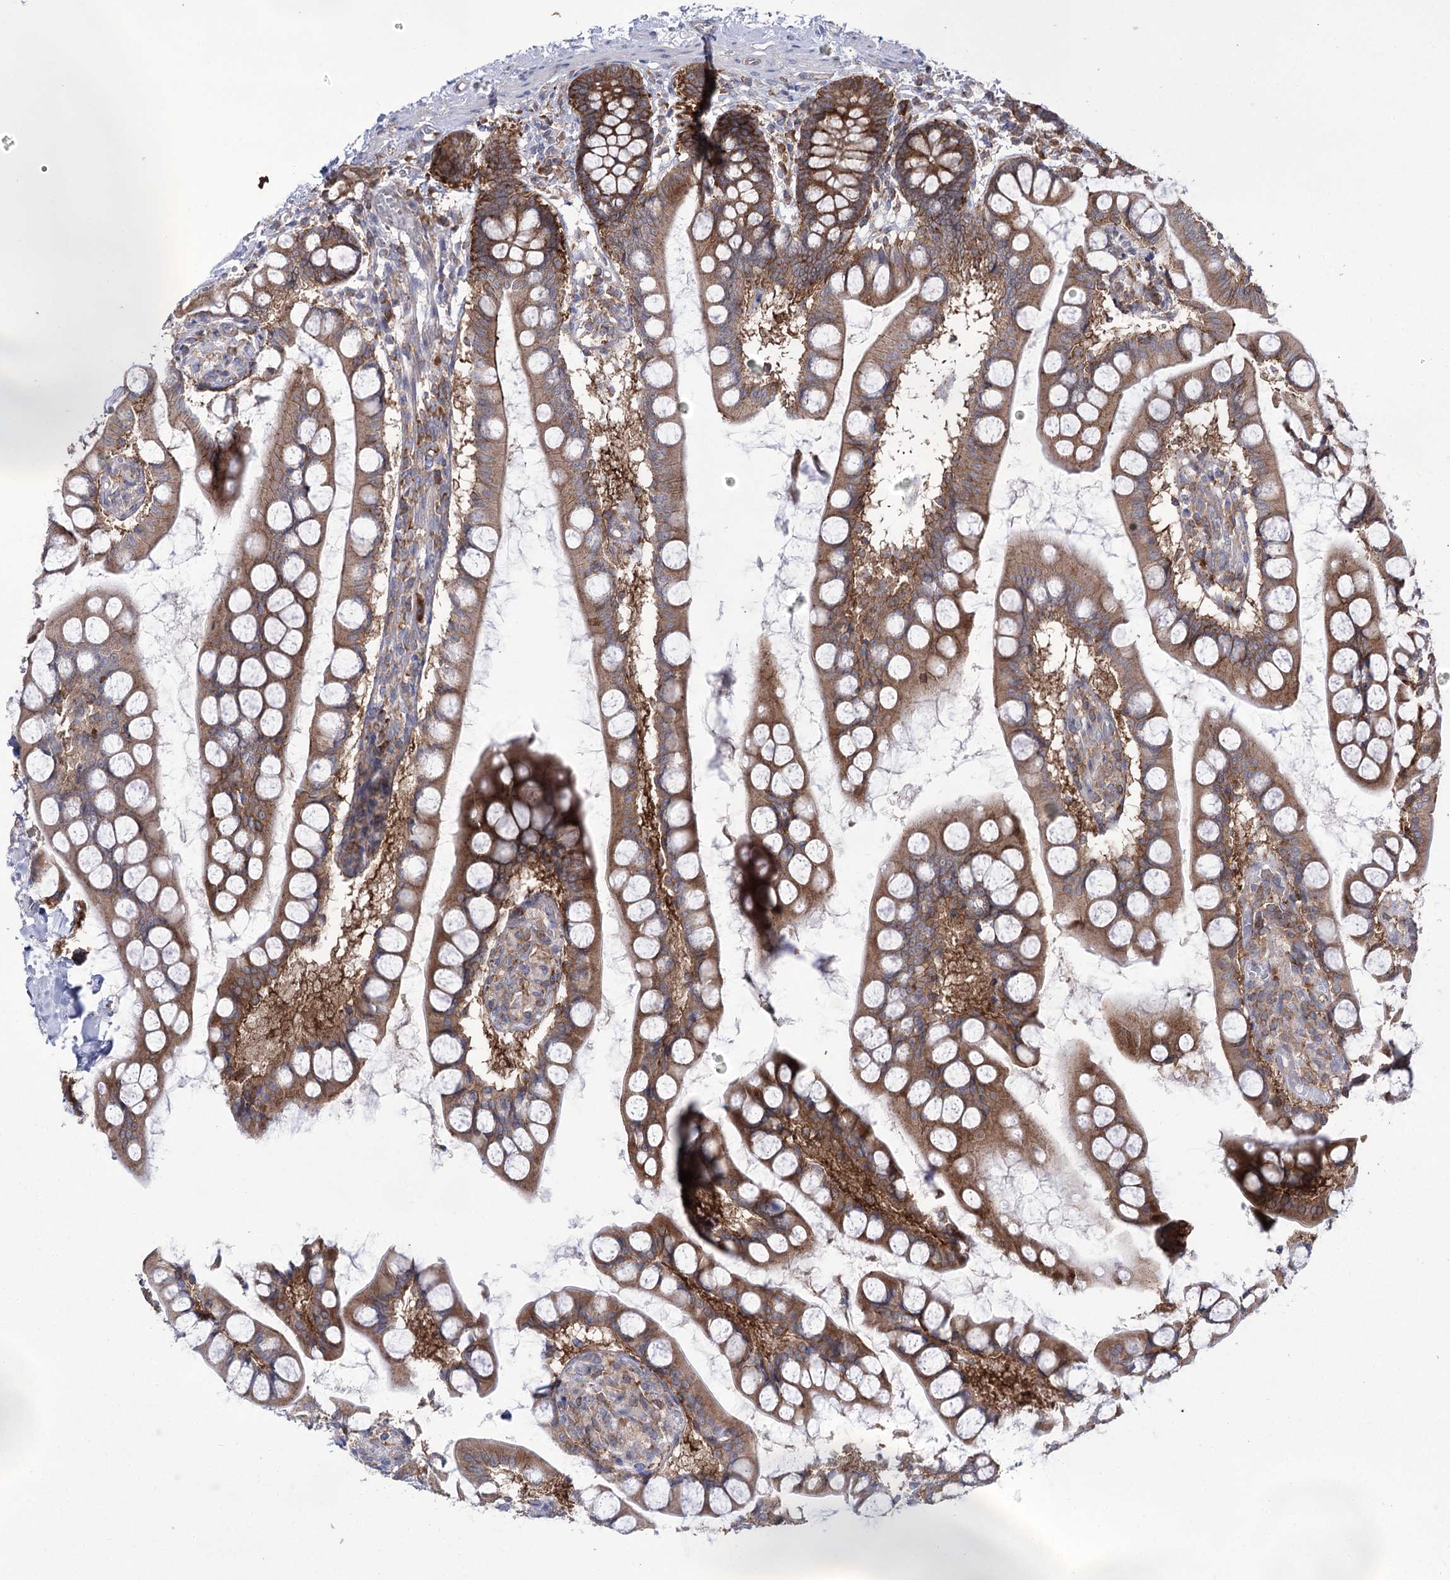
{"staining": {"intensity": "strong", "quantity": ">75%", "location": "cytoplasmic/membranous"}, "tissue": "small intestine", "cell_type": "Glandular cells", "image_type": "normal", "snomed": [{"axis": "morphology", "description": "Normal tissue, NOS"}, {"axis": "topography", "description": "Small intestine"}], "caption": "DAB (3,3'-diaminobenzidine) immunohistochemical staining of unremarkable small intestine demonstrates strong cytoplasmic/membranous protein expression in approximately >75% of glandular cells.", "gene": "ZNF622", "patient": {"sex": "male", "age": 52}}